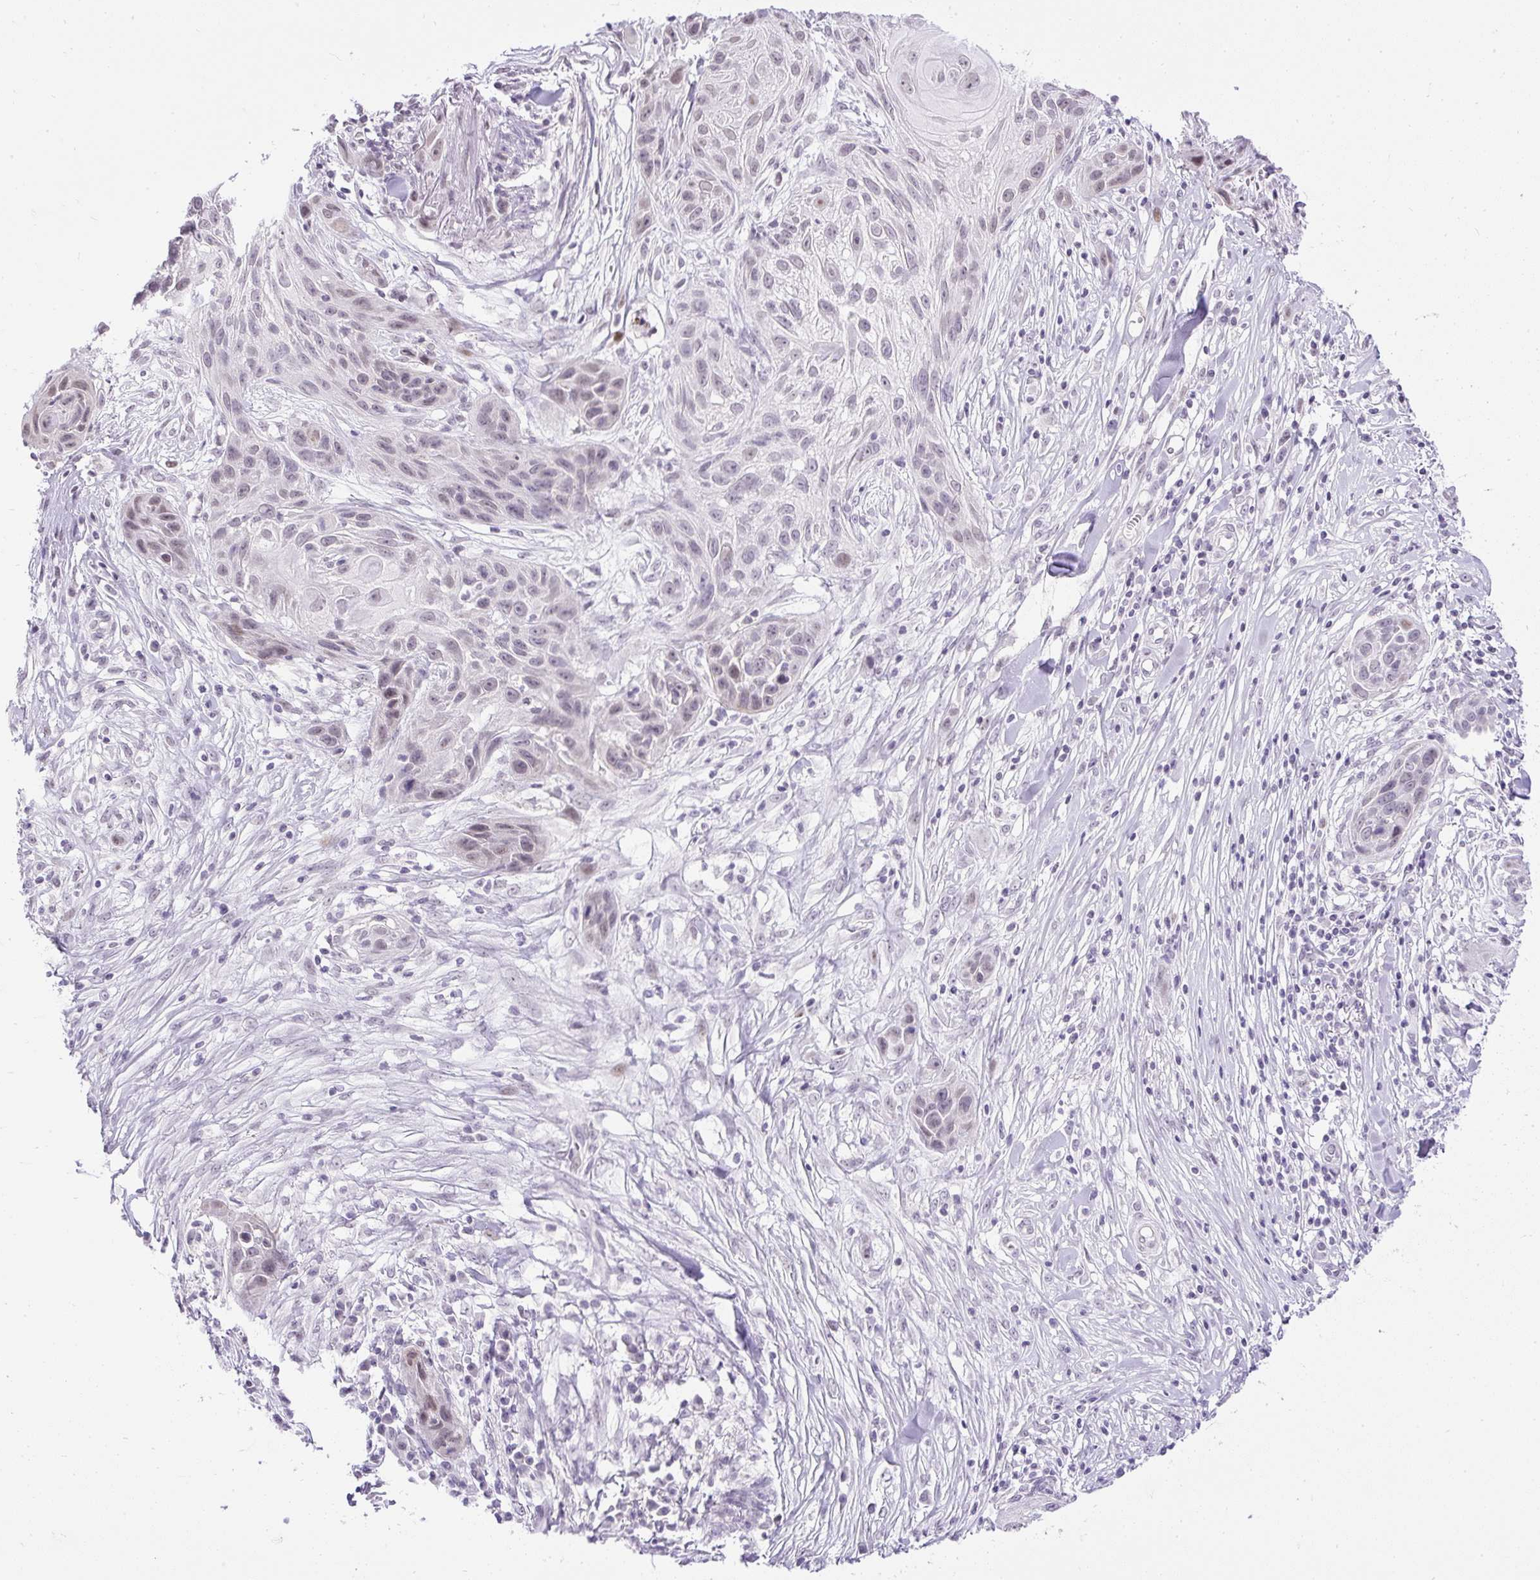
{"staining": {"intensity": "weak", "quantity": "<25%", "location": "nuclear"}, "tissue": "skin cancer", "cell_type": "Tumor cells", "image_type": "cancer", "snomed": [{"axis": "morphology", "description": "Squamous cell carcinoma, NOS"}, {"axis": "topography", "description": "Skin"}, {"axis": "topography", "description": "Vulva"}], "caption": "This micrograph is of squamous cell carcinoma (skin) stained with immunohistochemistry to label a protein in brown with the nuclei are counter-stained blue. There is no expression in tumor cells.", "gene": "WNT10B", "patient": {"sex": "female", "age": 83}}